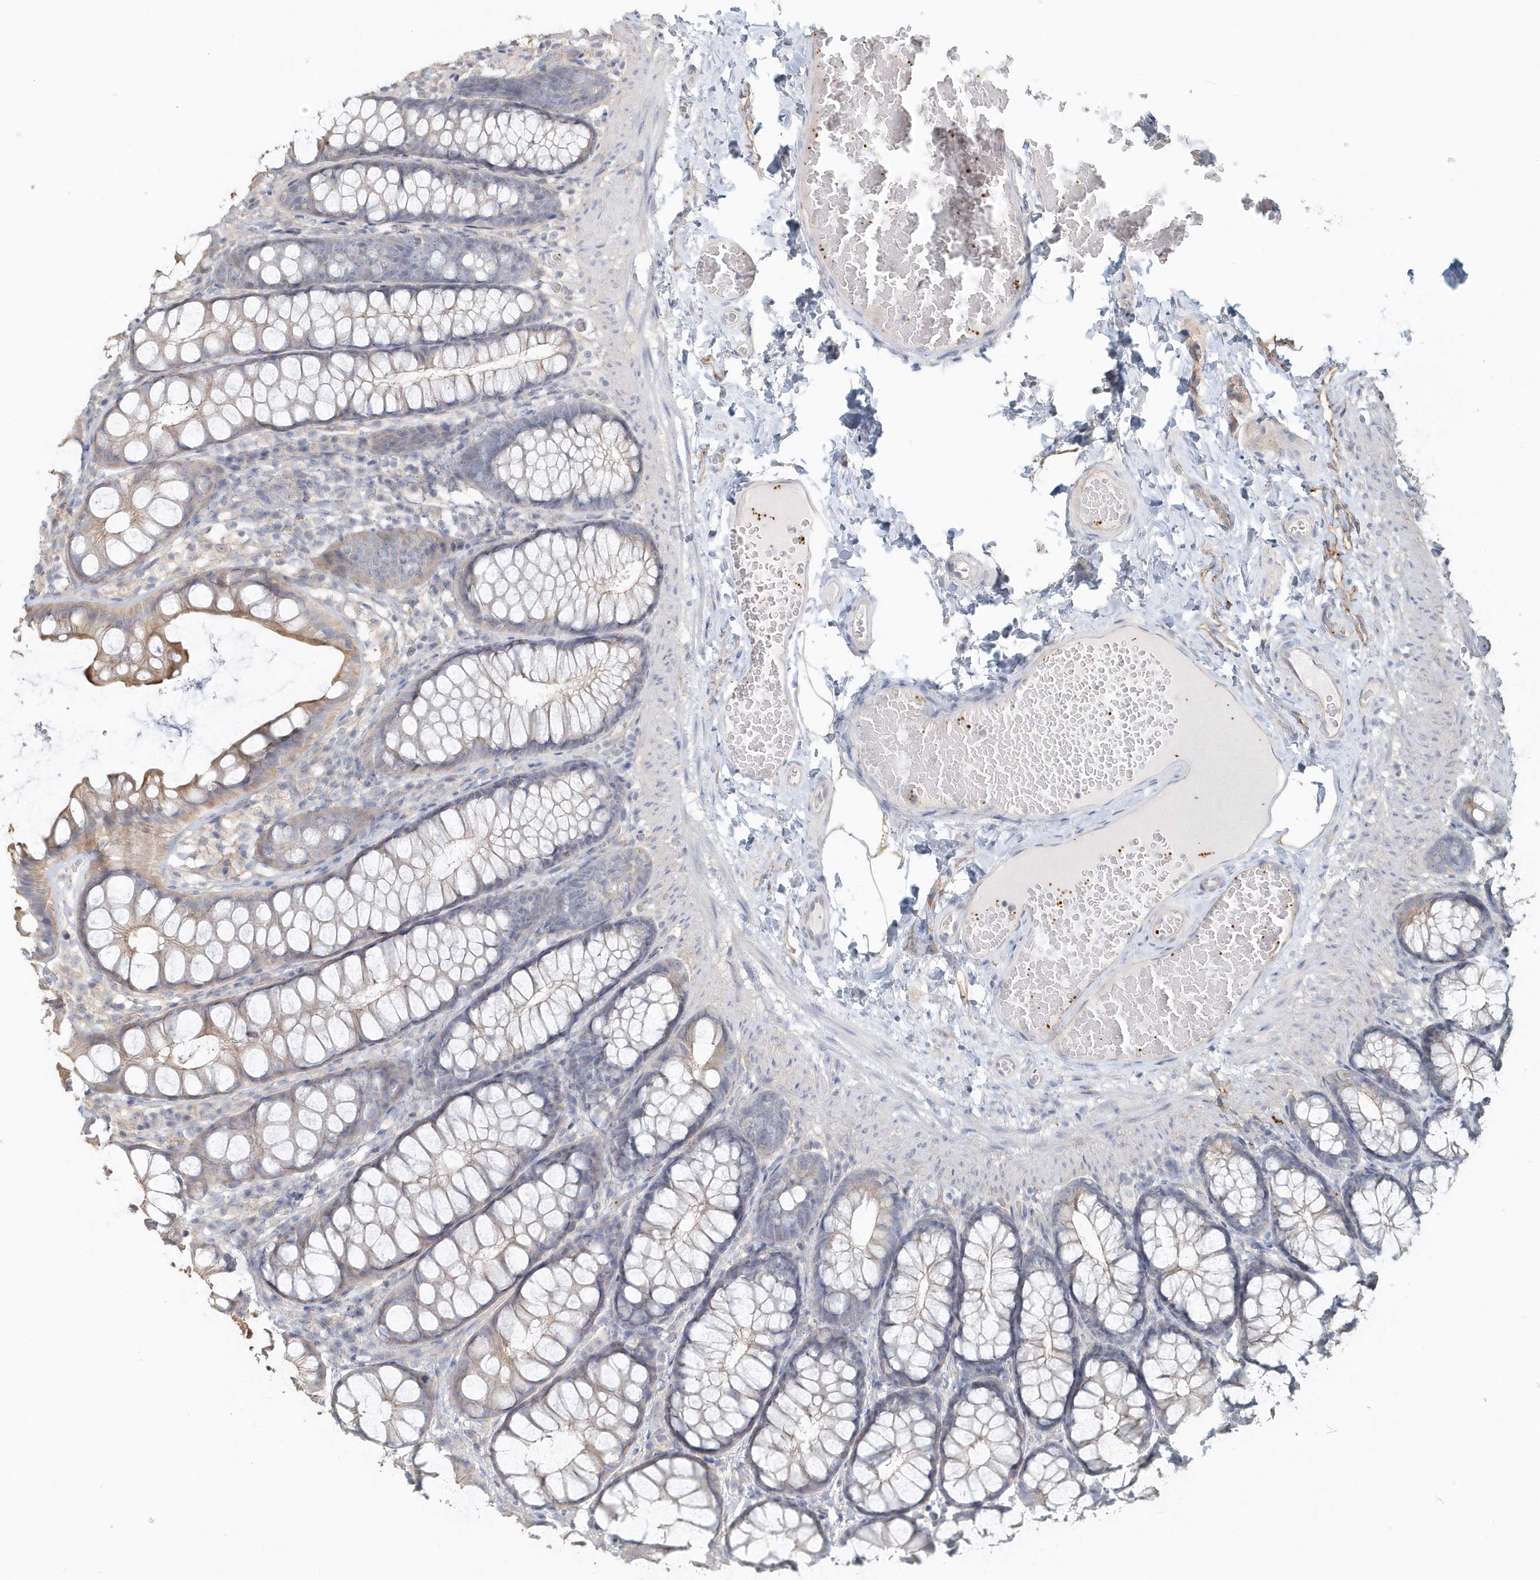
{"staining": {"intensity": "negative", "quantity": "none", "location": "none"}, "tissue": "colon", "cell_type": "Endothelial cells", "image_type": "normal", "snomed": [{"axis": "morphology", "description": "Normal tissue, NOS"}, {"axis": "topography", "description": "Colon"}], "caption": "High power microscopy photomicrograph of an immunohistochemistry photomicrograph of unremarkable colon, revealing no significant expression in endothelial cells.", "gene": "MMRN1", "patient": {"sex": "male", "age": 47}}